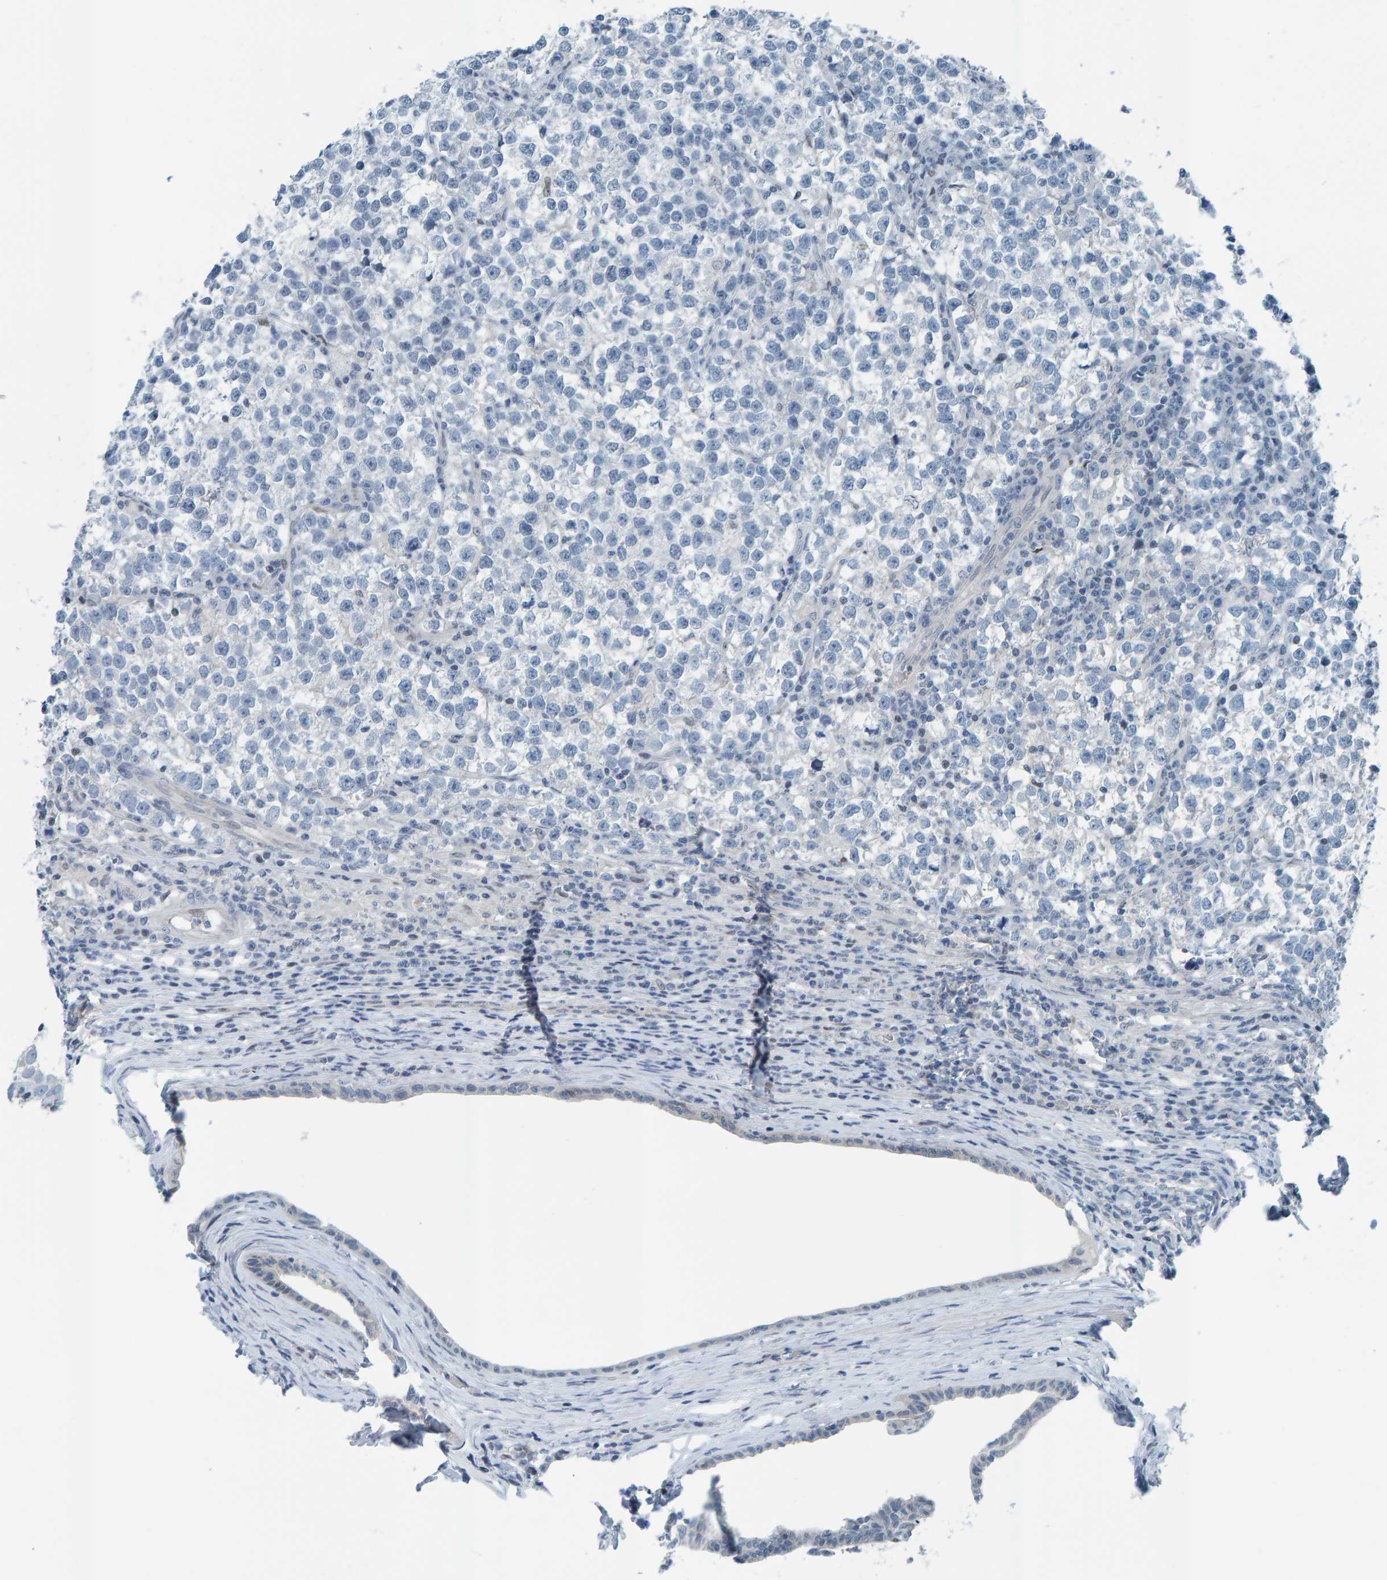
{"staining": {"intensity": "negative", "quantity": "none", "location": "none"}, "tissue": "testis cancer", "cell_type": "Tumor cells", "image_type": "cancer", "snomed": [{"axis": "morphology", "description": "Normal tissue, NOS"}, {"axis": "morphology", "description": "Seminoma, NOS"}, {"axis": "topography", "description": "Testis"}], "caption": "The histopathology image demonstrates no significant staining in tumor cells of testis seminoma.", "gene": "CNP", "patient": {"sex": "male", "age": 43}}